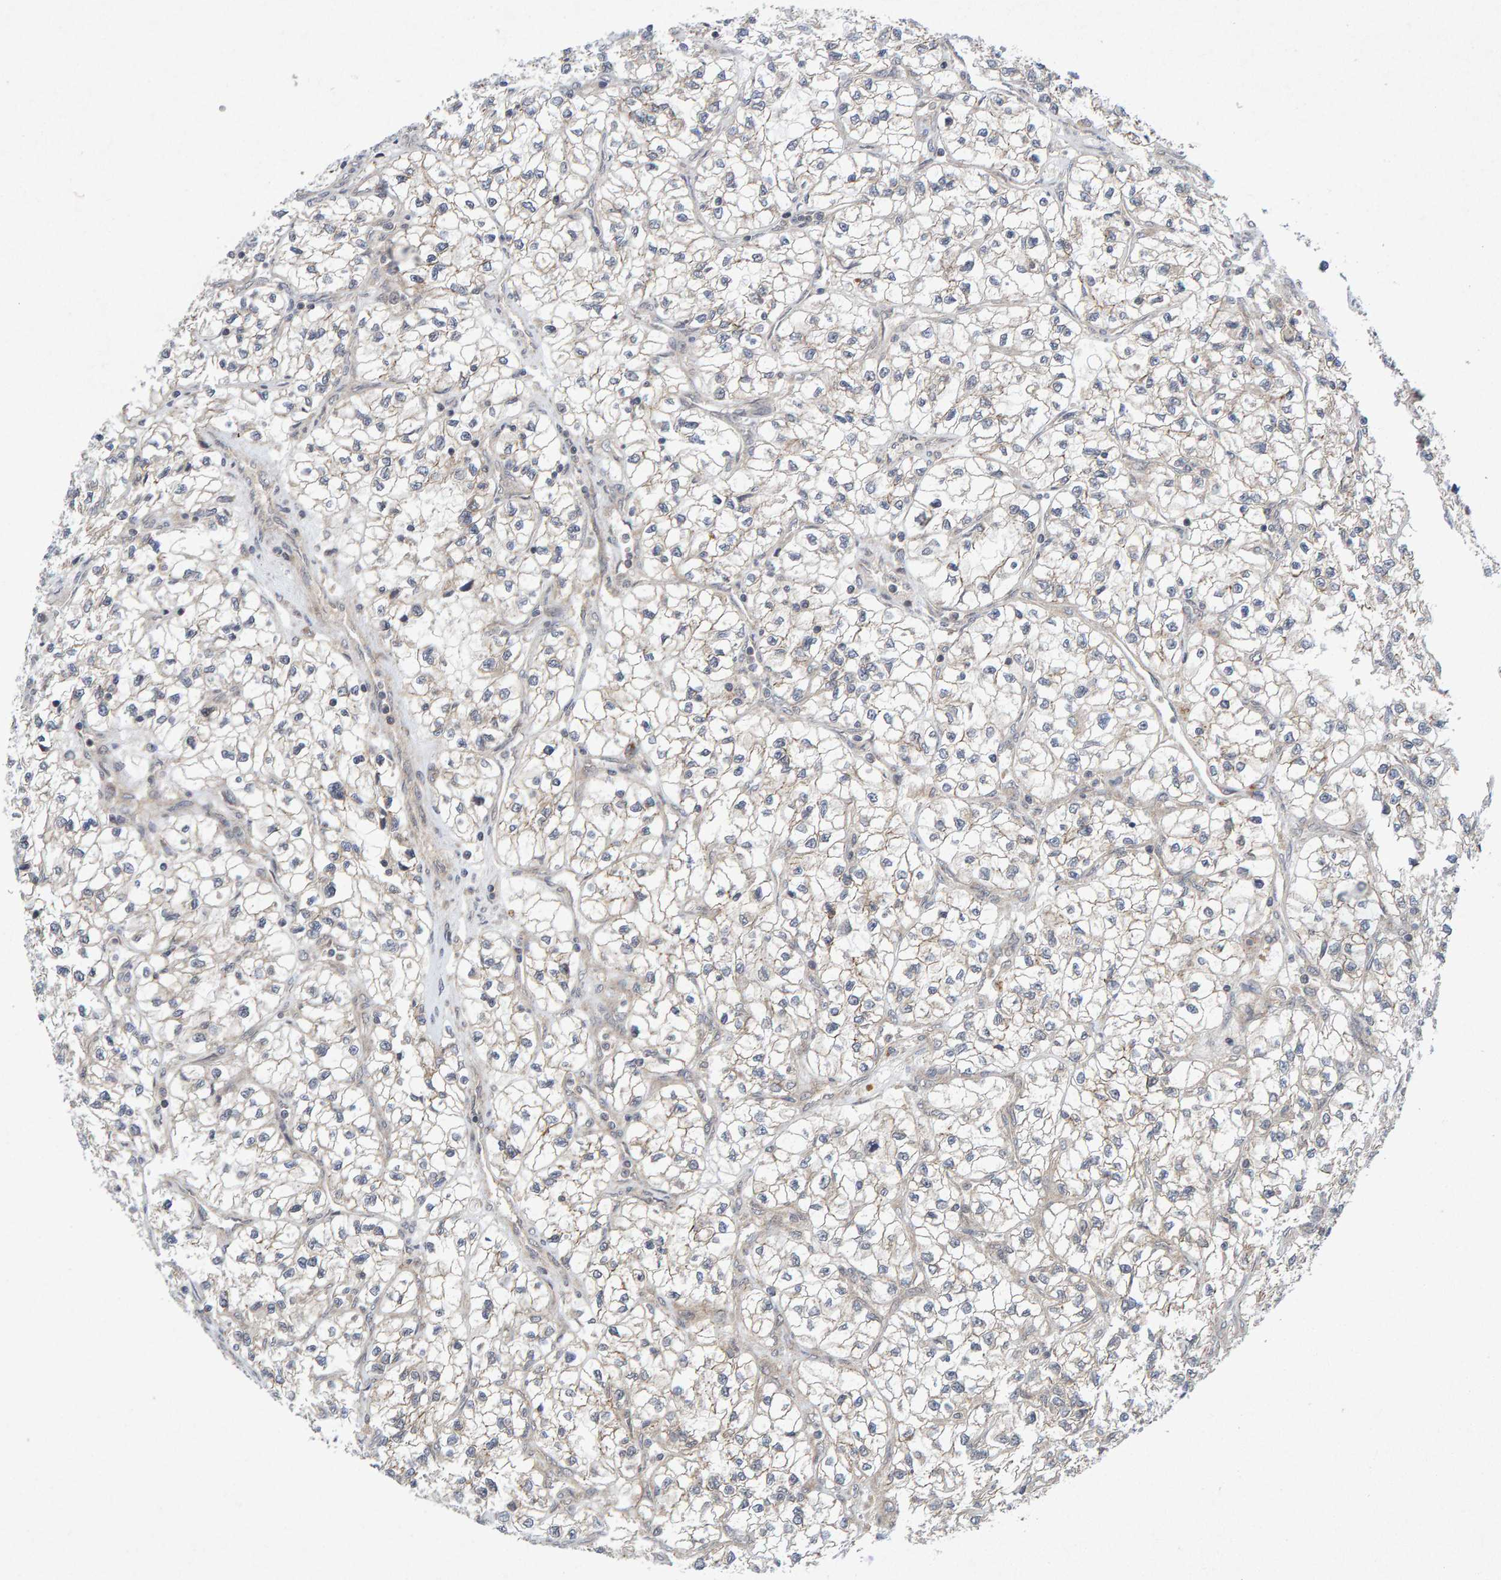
{"staining": {"intensity": "negative", "quantity": "none", "location": "none"}, "tissue": "renal cancer", "cell_type": "Tumor cells", "image_type": "cancer", "snomed": [{"axis": "morphology", "description": "Adenocarcinoma, NOS"}, {"axis": "topography", "description": "Kidney"}], "caption": "Tumor cells show no significant staining in renal cancer.", "gene": "CDH2", "patient": {"sex": "female", "age": 57}}